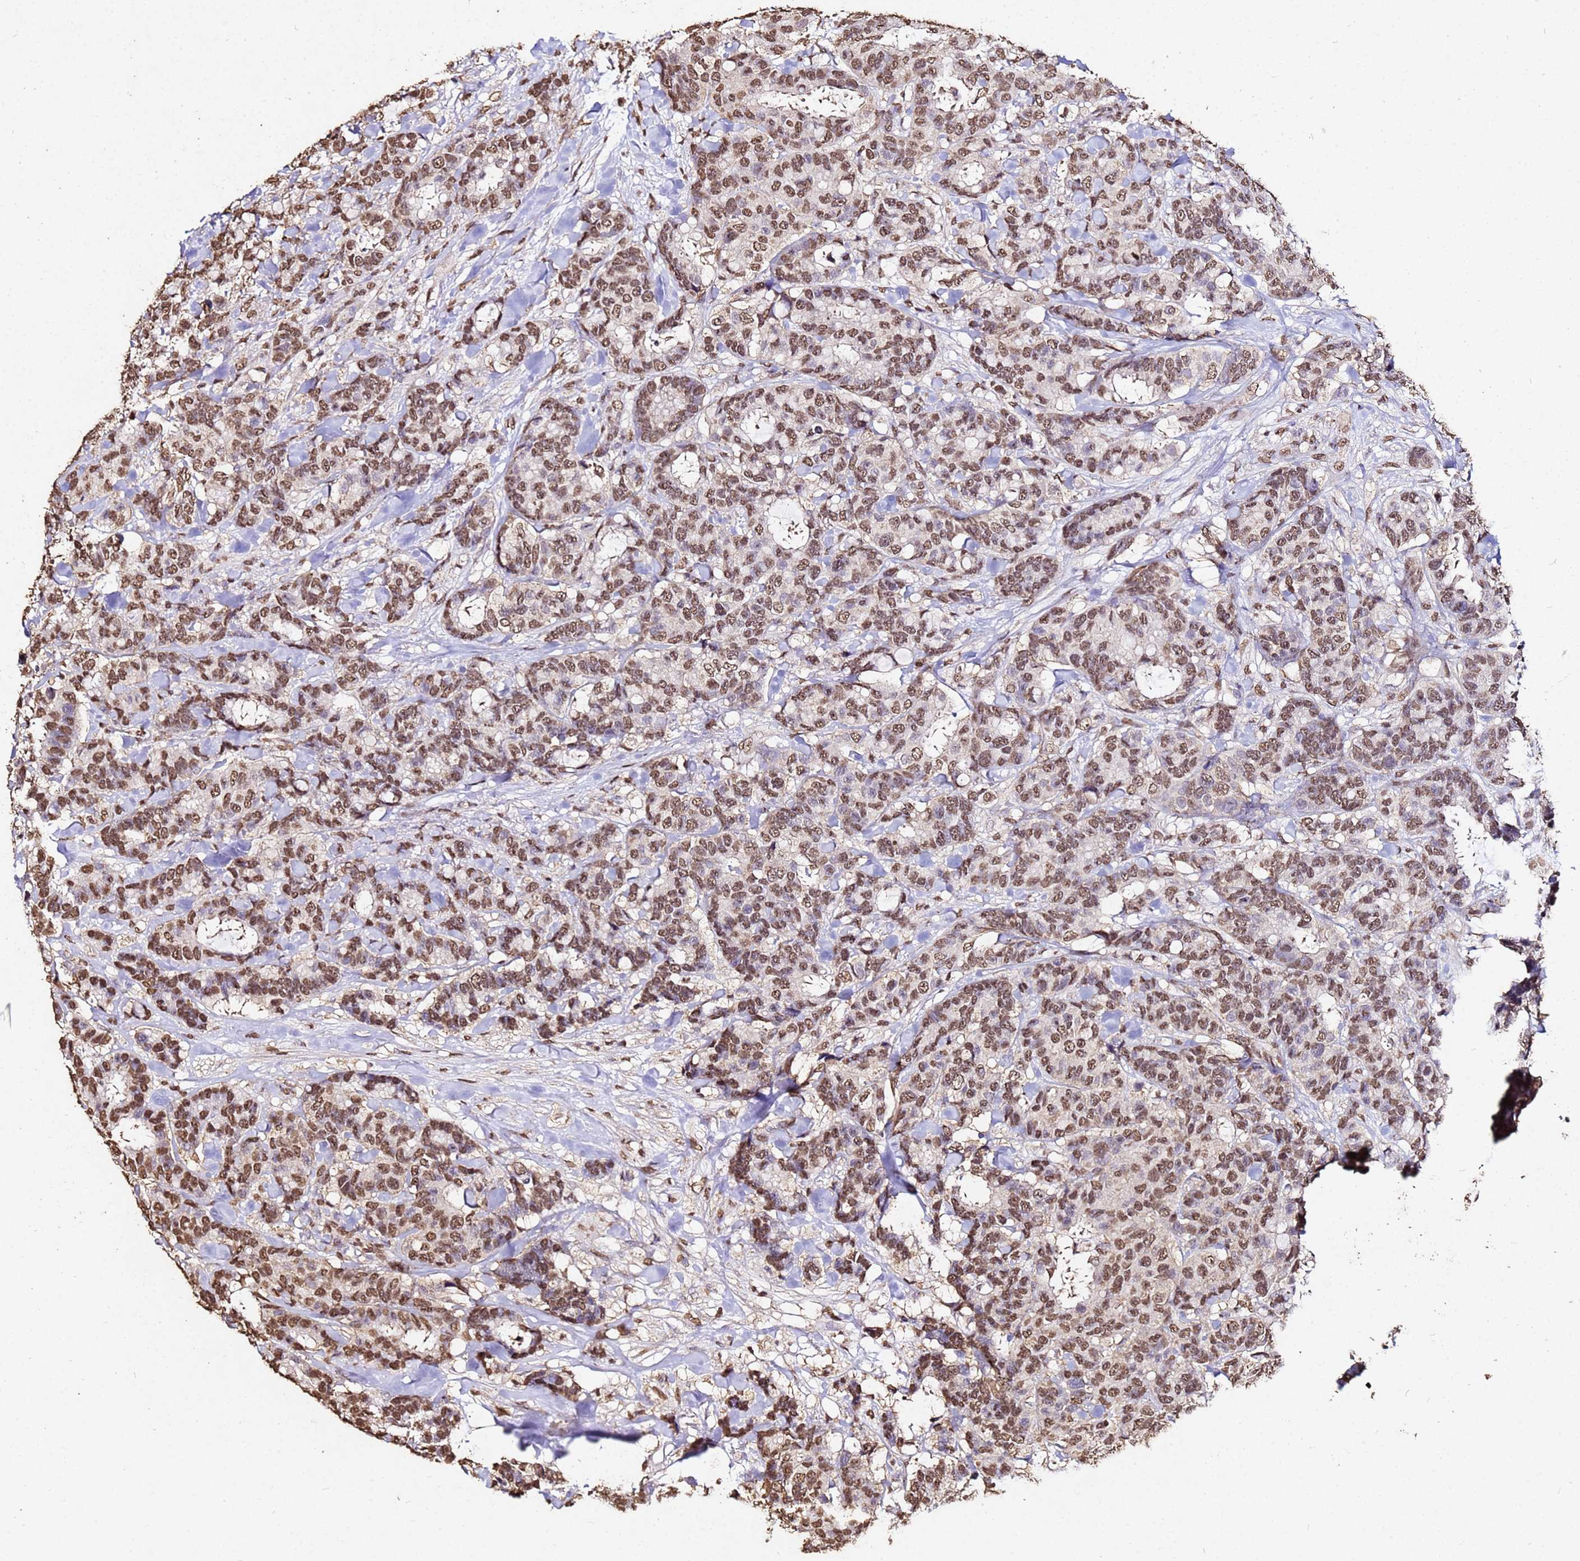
{"staining": {"intensity": "moderate", "quantity": ">75%", "location": "nuclear"}, "tissue": "breast cancer", "cell_type": "Tumor cells", "image_type": "cancer", "snomed": [{"axis": "morphology", "description": "Normal tissue, NOS"}, {"axis": "morphology", "description": "Duct carcinoma"}, {"axis": "topography", "description": "Breast"}], "caption": "IHC photomicrograph of neoplastic tissue: breast cancer (infiltrating ductal carcinoma) stained using immunohistochemistry shows medium levels of moderate protein expression localized specifically in the nuclear of tumor cells, appearing as a nuclear brown color.", "gene": "MYOCD", "patient": {"sex": "female", "age": 87}}